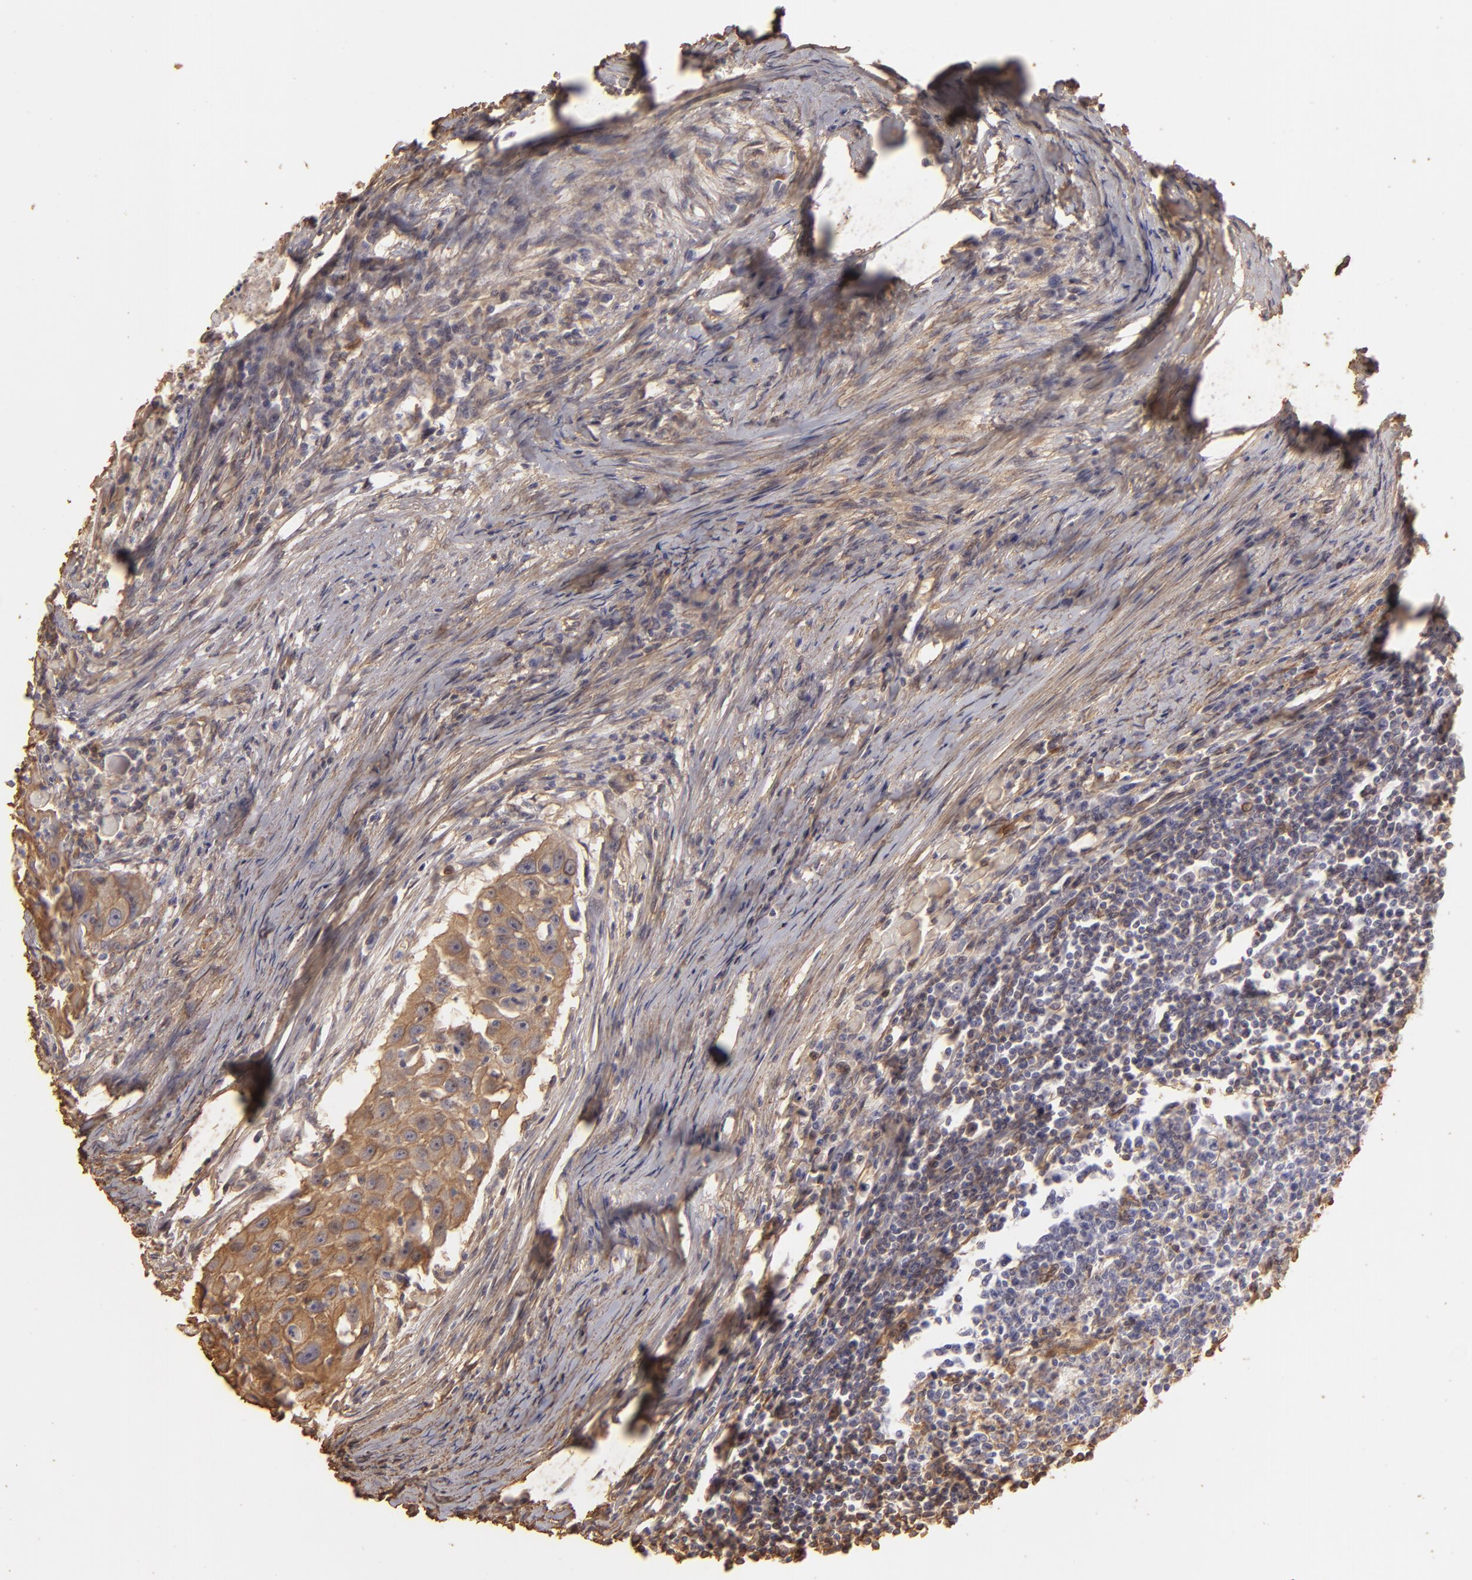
{"staining": {"intensity": "weak", "quantity": ">75%", "location": "cytoplasmic/membranous"}, "tissue": "head and neck cancer", "cell_type": "Tumor cells", "image_type": "cancer", "snomed": [{"axis": "morphology", "description": "Squamous cell carcinoma, NOS"}, {"axis": "topography", "description": "Head-Neck"}], "caption": "Immunohistochemical staining of human head and neck squamous cell carcinoma reveals weak cytoplasmic/membranous protein positivity in approximately >75% of tumor cells.", "gene": "HSPB6", "patient": {"sex": "male", "age": 64}}